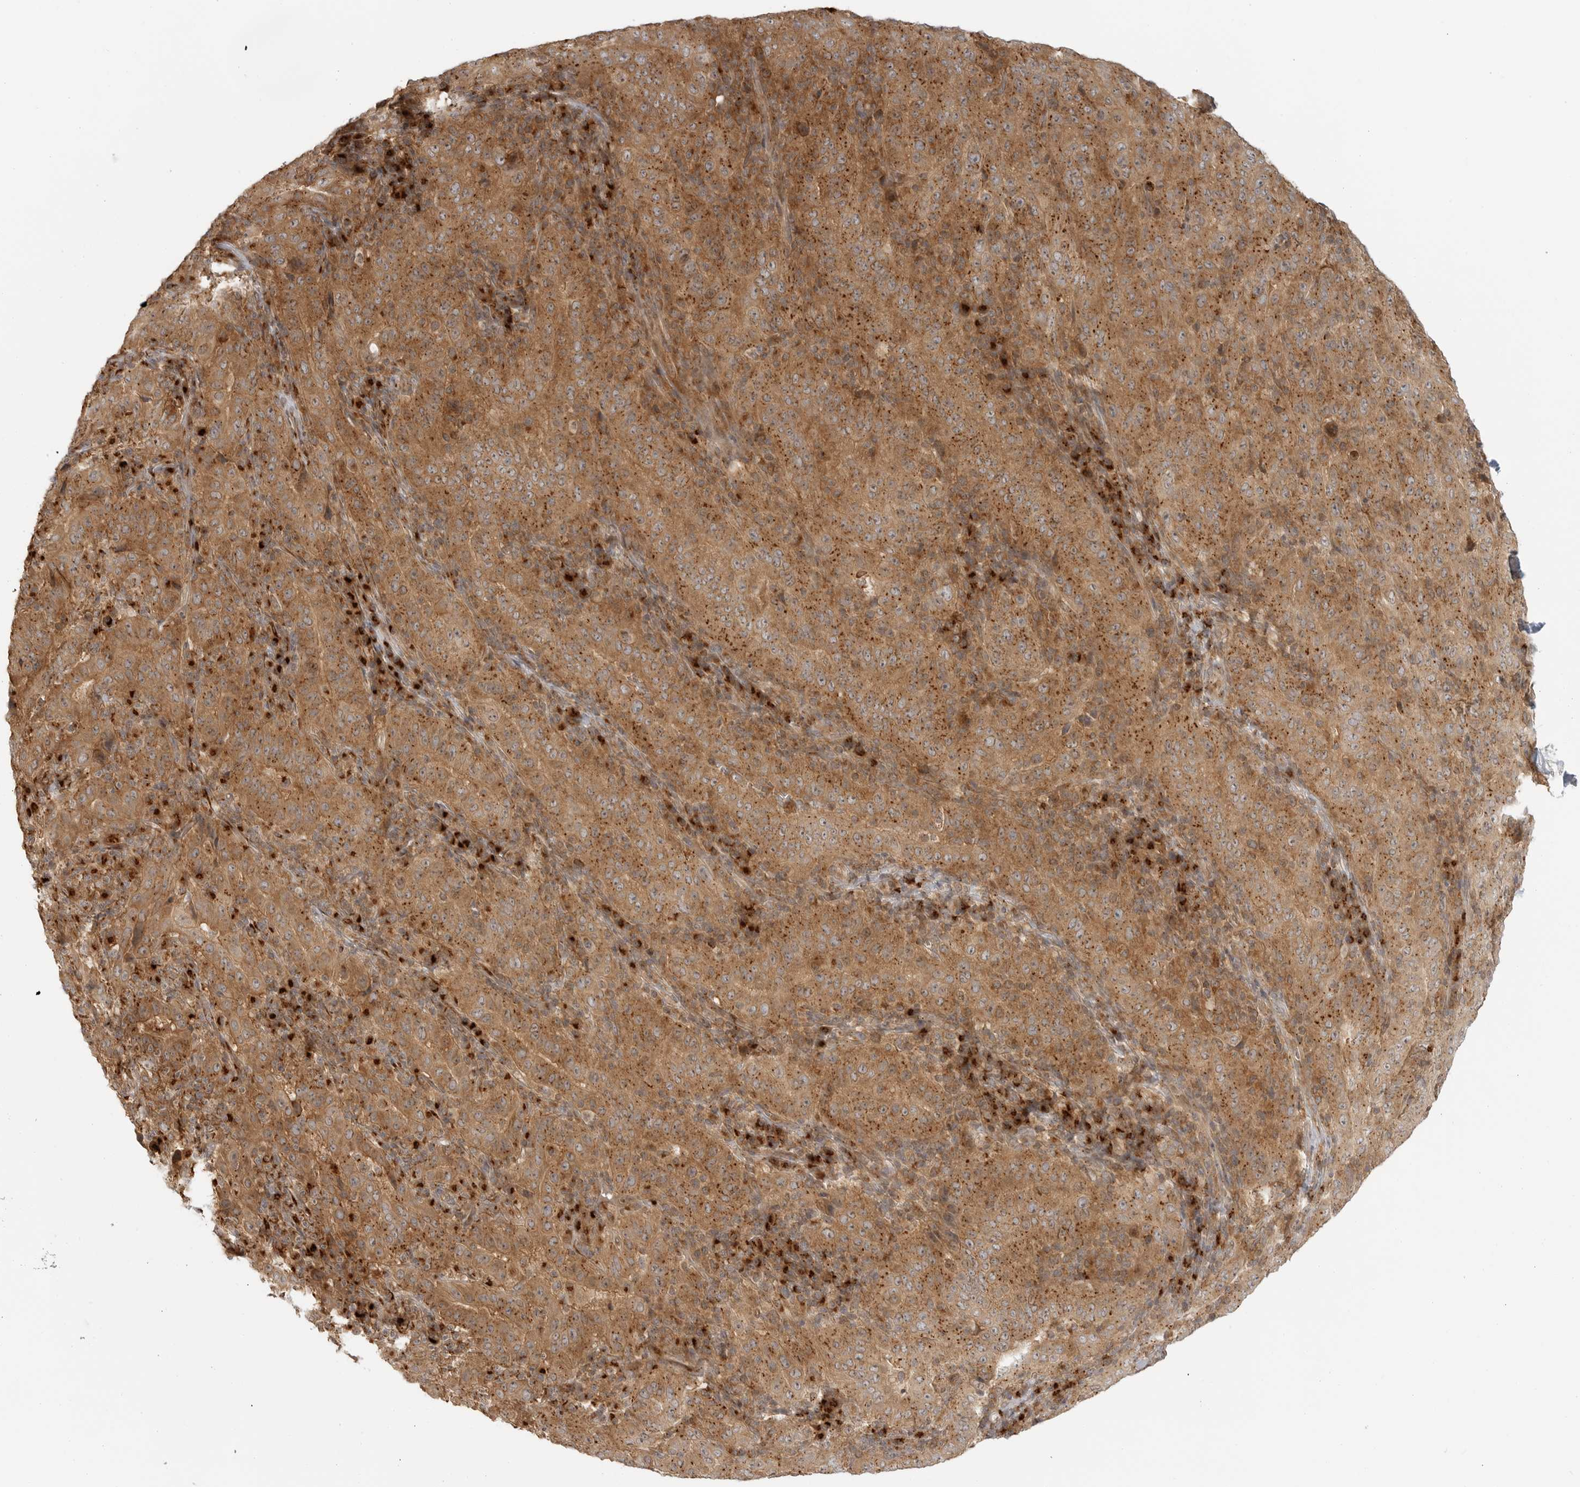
{"staining": {"intensity": "moderate", "quantity": ">75%", "location": "cytoplasmic/membranous"}, "tissue": "pancreatic cancer", "cell_type": "Tumor cells", "image_type": "cancer", "snomed": [{"axis": "morphology", "description": "Adenocarcinoma, NOS"}, {"axis": "topography", "description": "Pancreas"}], "caption": "A brown stain labels moderate cytoplasmic/membranous expression of a protein in human pancreatic adenocarcinoma tumor cells.", "gene": "COPA", "patient": {"sex": "male", "age": 63}}